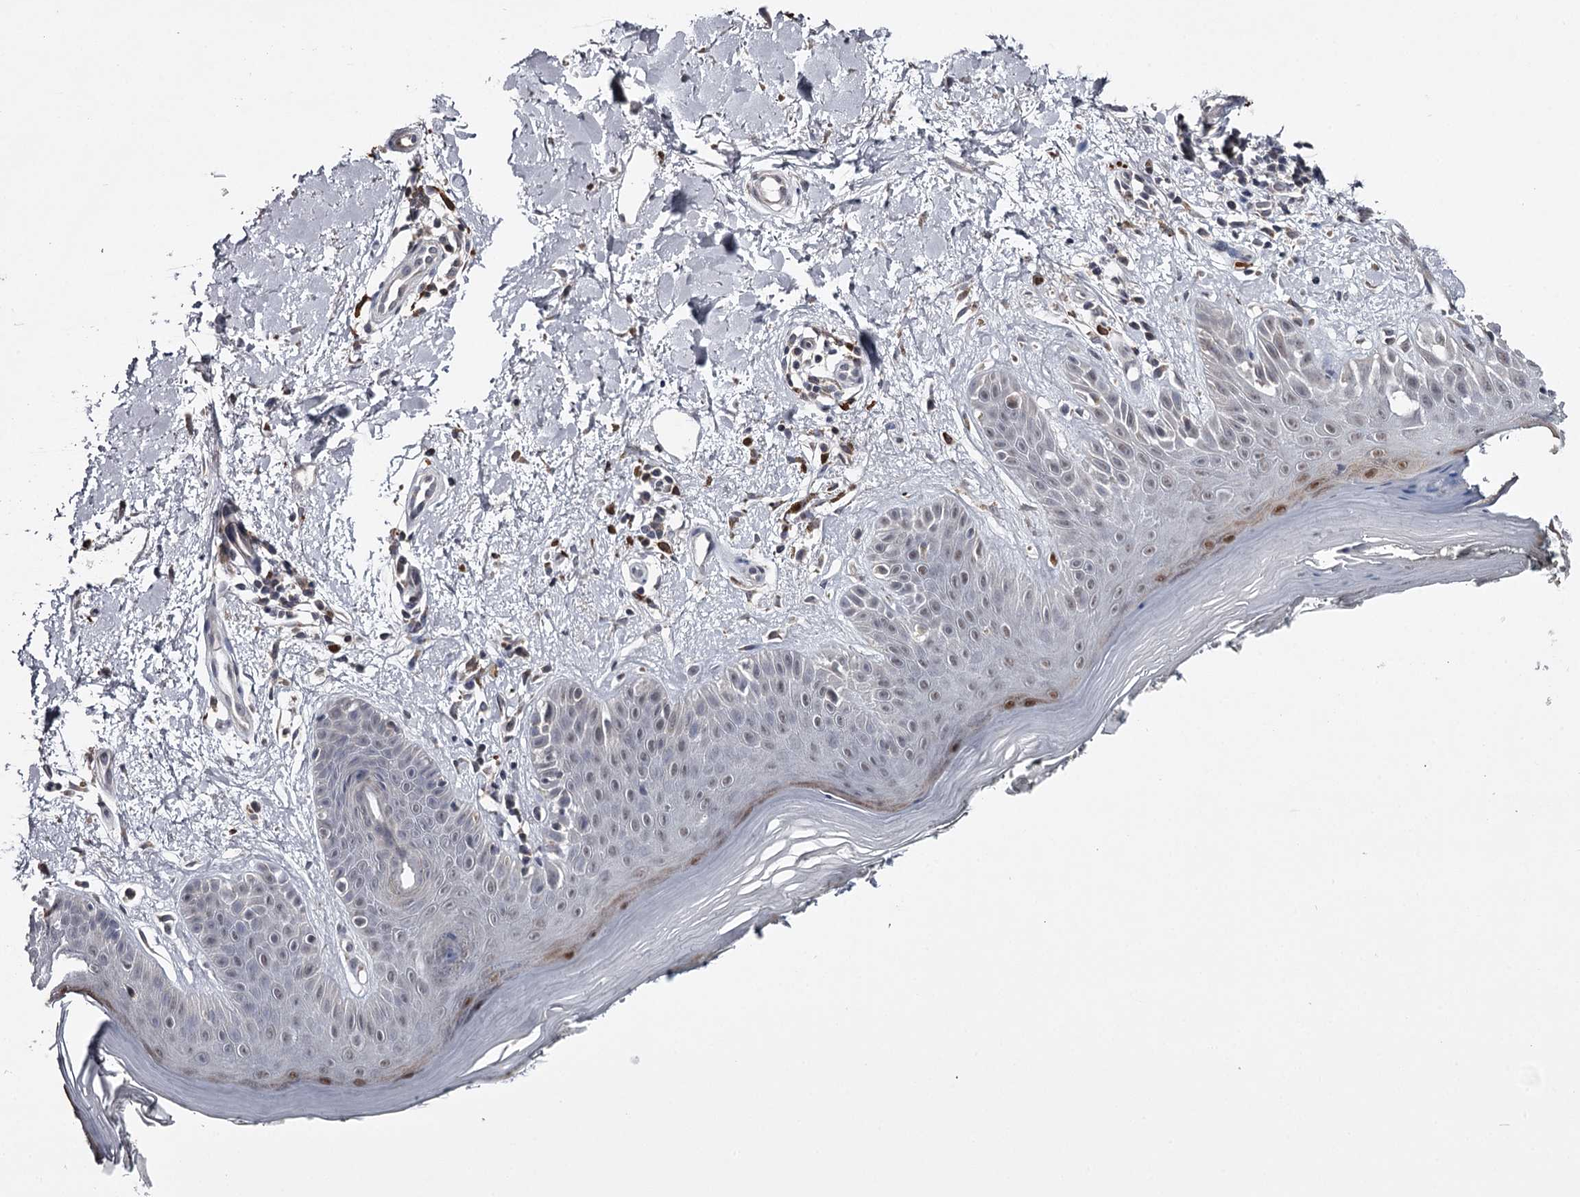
{"staining": {"intensity": "weak", "quantity": ">75%", "location": "cytoplasmic/membranous"}, "tissue": "skin", "cell_type": "Fibroblasts", "image_type": "normal", "snomed": [{"axis": "morphology", "description": "Normal tissue, NOS"}, {"axis": "topography", "description": "Skin"}], "caption": "Unremarkable skin exhibits weak cytoplasmic/membranous positivity in about >75% of fibroblasts.", "gene": "GTSF1", "patient": {"sex": "female", "age": 64}}